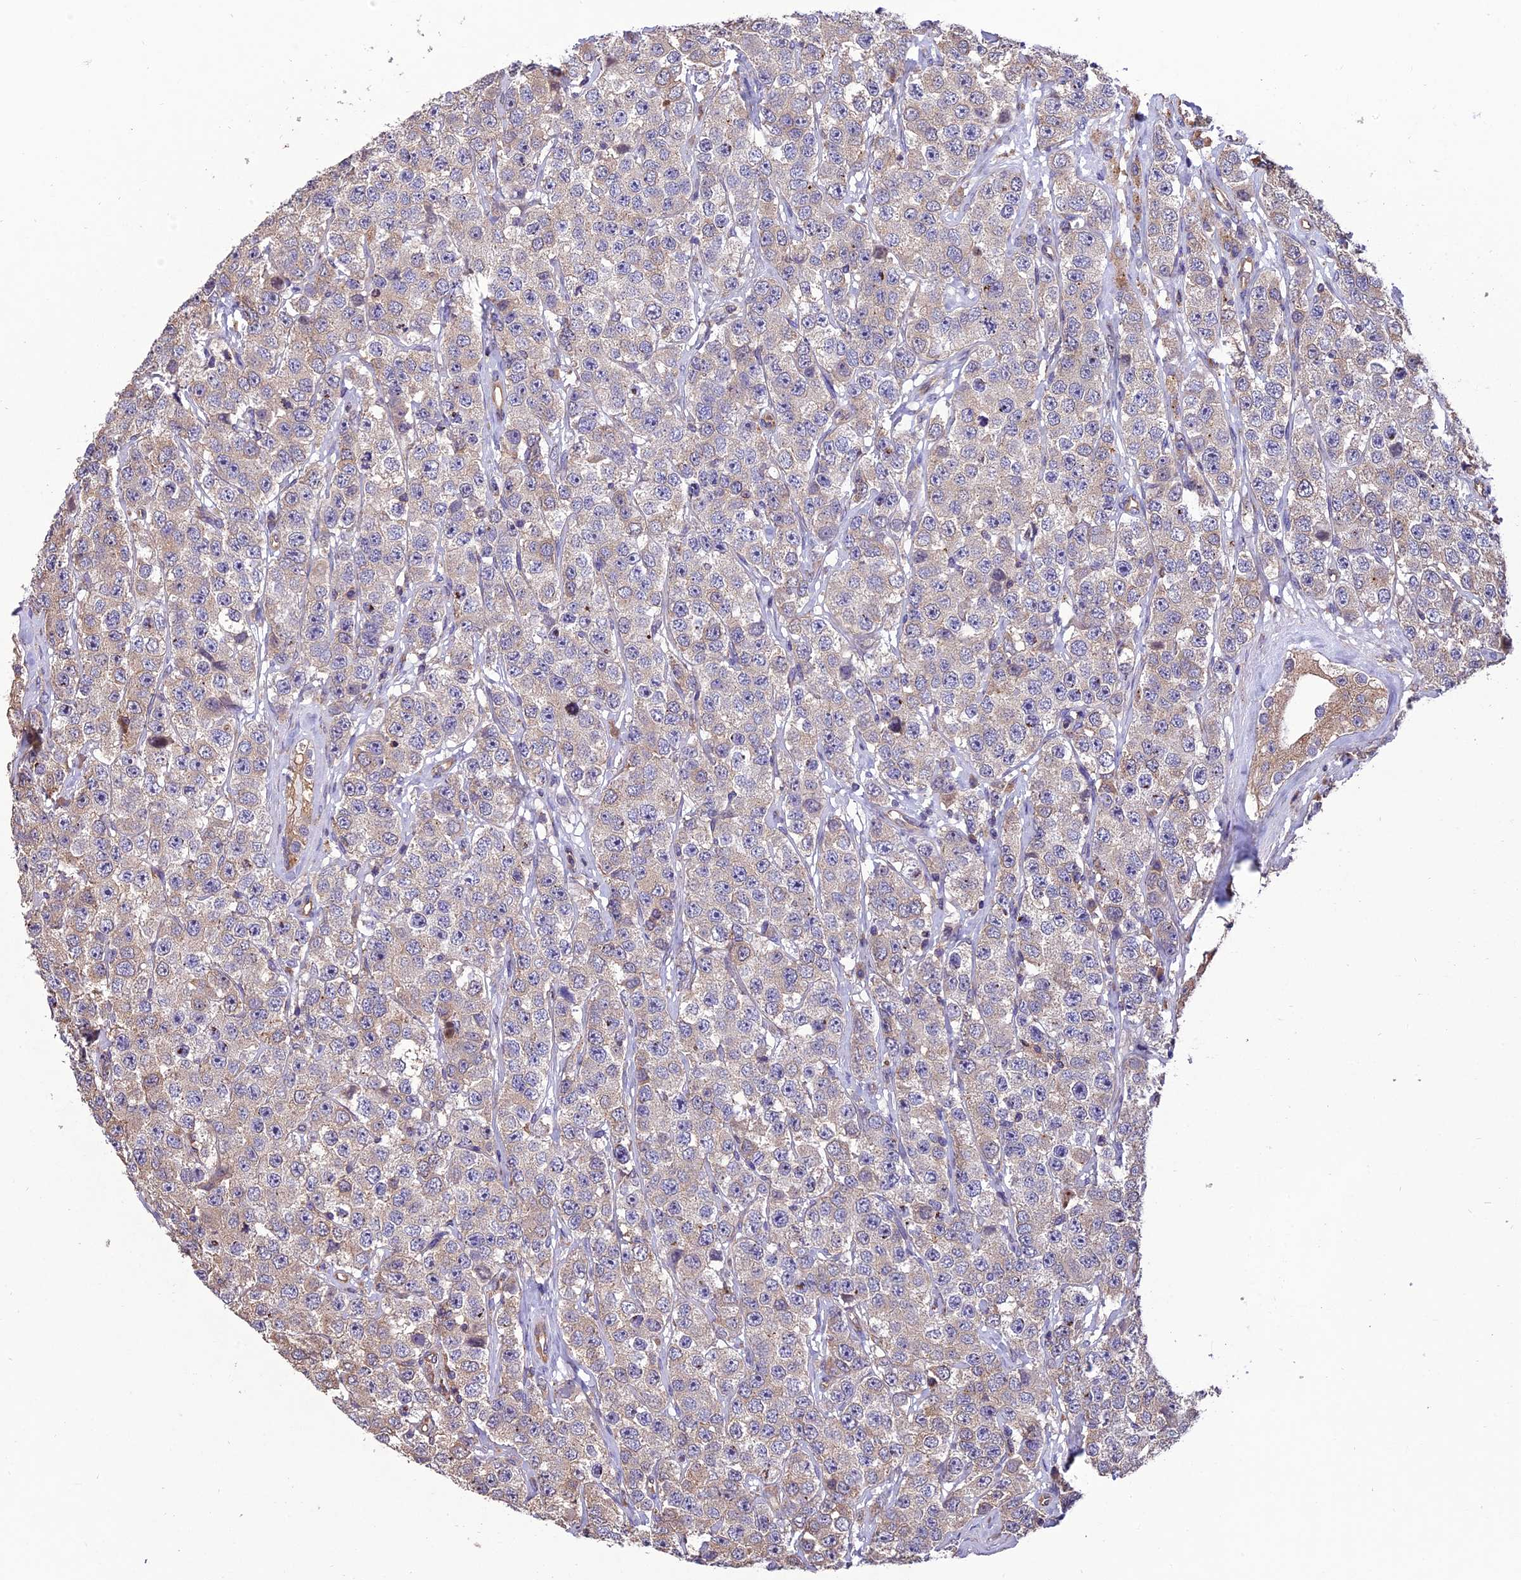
{"staining": {"intensity": "weak", "quantity": "<25%", "location": "cytoplasmic/membranous"}, "tissue": "testis cancer", "cell_type": "Tumor cells", "image_type": "cancer", "snomed": [{"axis": "morphology", "description": "Seminoma, NOS"}, {"axis": "topography", "description": "Testis"}], "caption": "Immunohistochemistry micrograph of seminoma (testis) stained for a protein (brown), which demonstrates no staining in tumor cells.", "gene": "CHMP2A", "patient": {"sex": "male", "age": 28}}